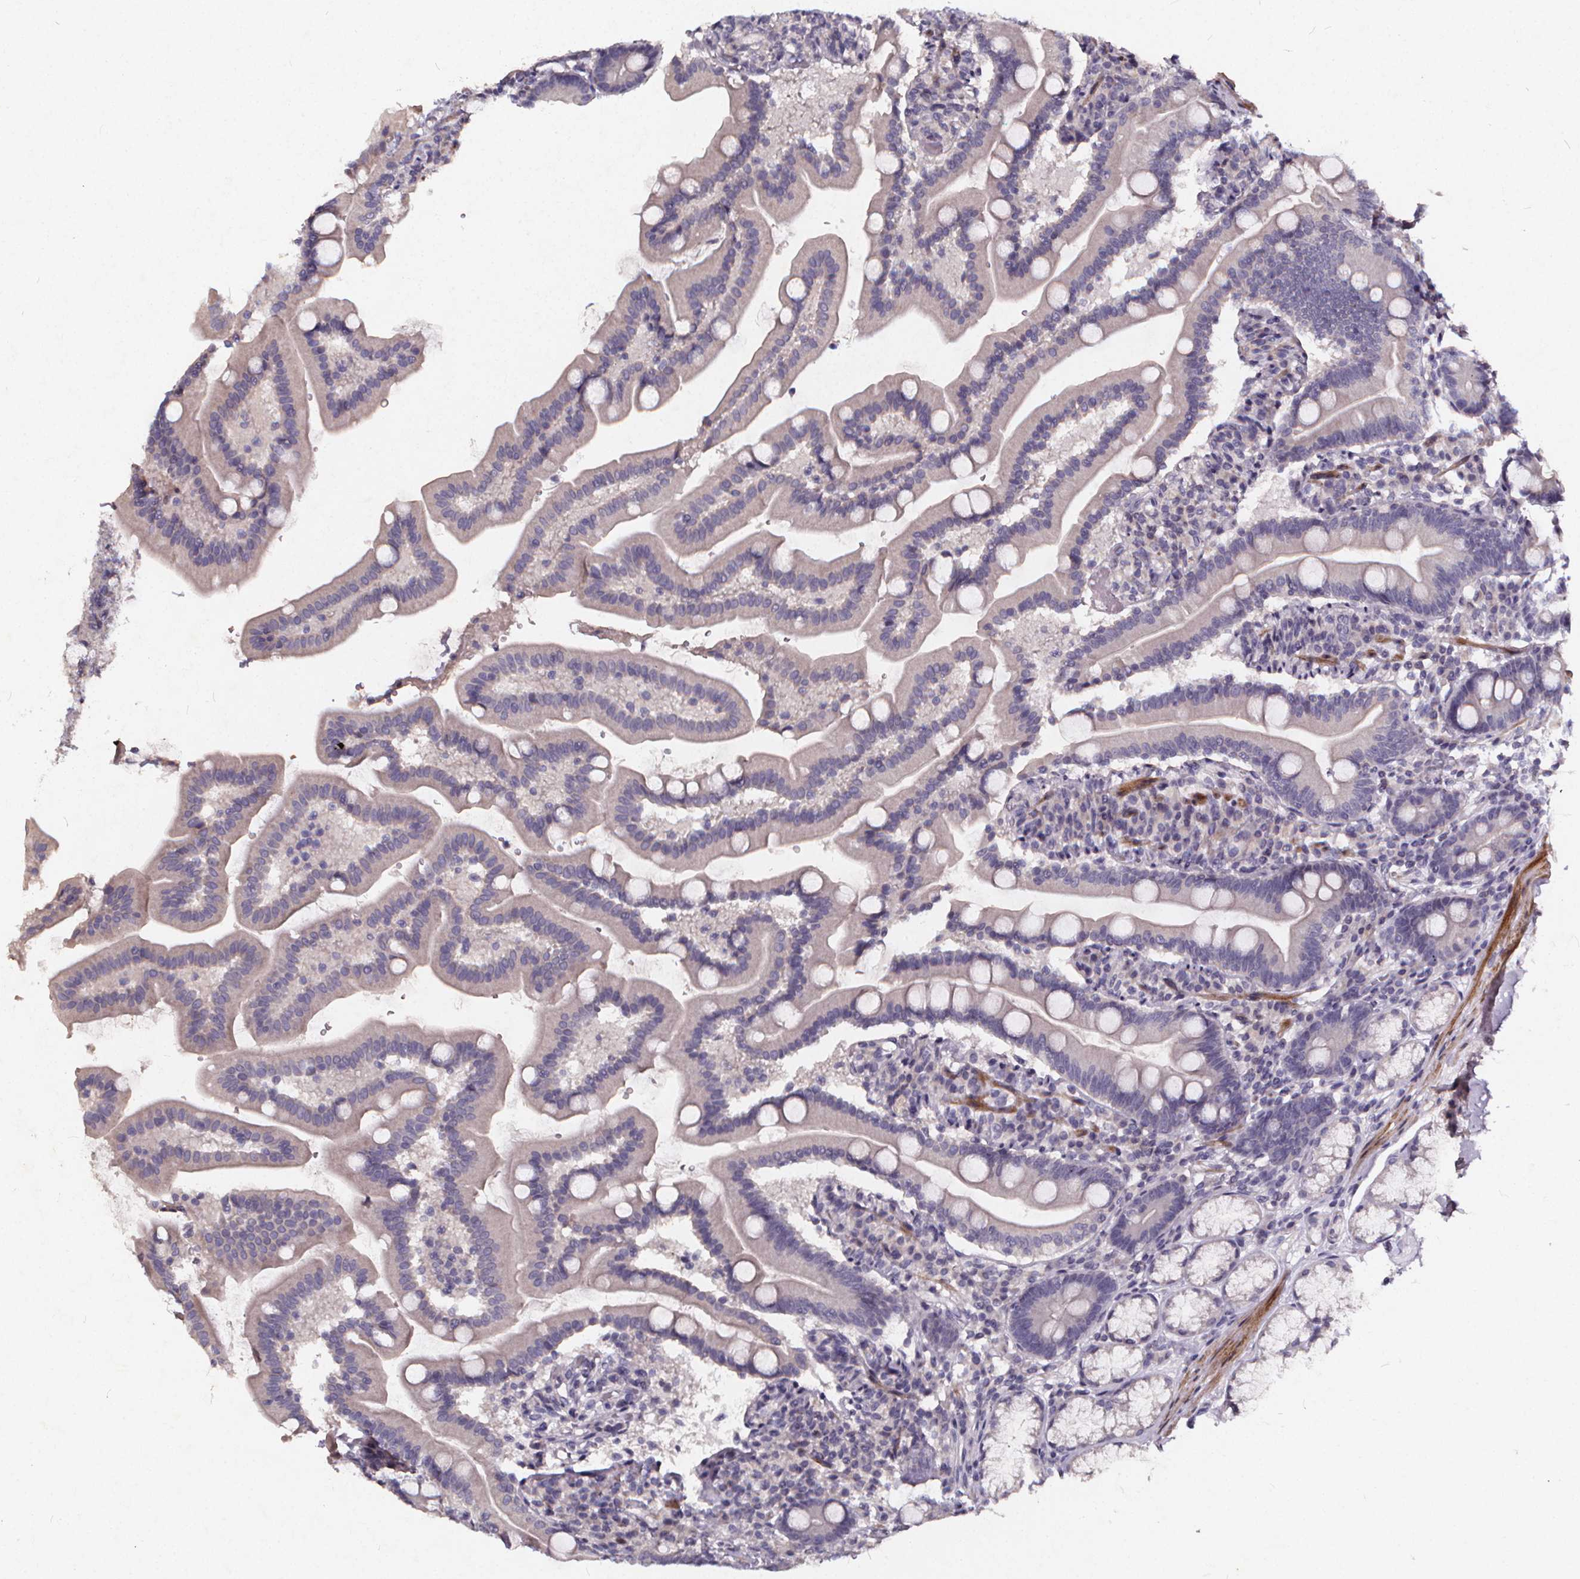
{"staining": {"intensity": "negative", "quantity": "none", "location": "none"}, "tissue": "duodenum", "cell_type": "Glandular cells", "image_type": "normal", "snomed": [{"axis": "morphology", "description": "Normal tissue, NOS"}, {"axis": "topography", "description": "Duodenum"}], "caption": "Immunohistochemistry (IHC) micrograph of benign duodenum stained for a protein (brown), which displays no staining in glandular cells.", "gene": "TSPAN14", "patient": {"sex": "female", "age": 67}}